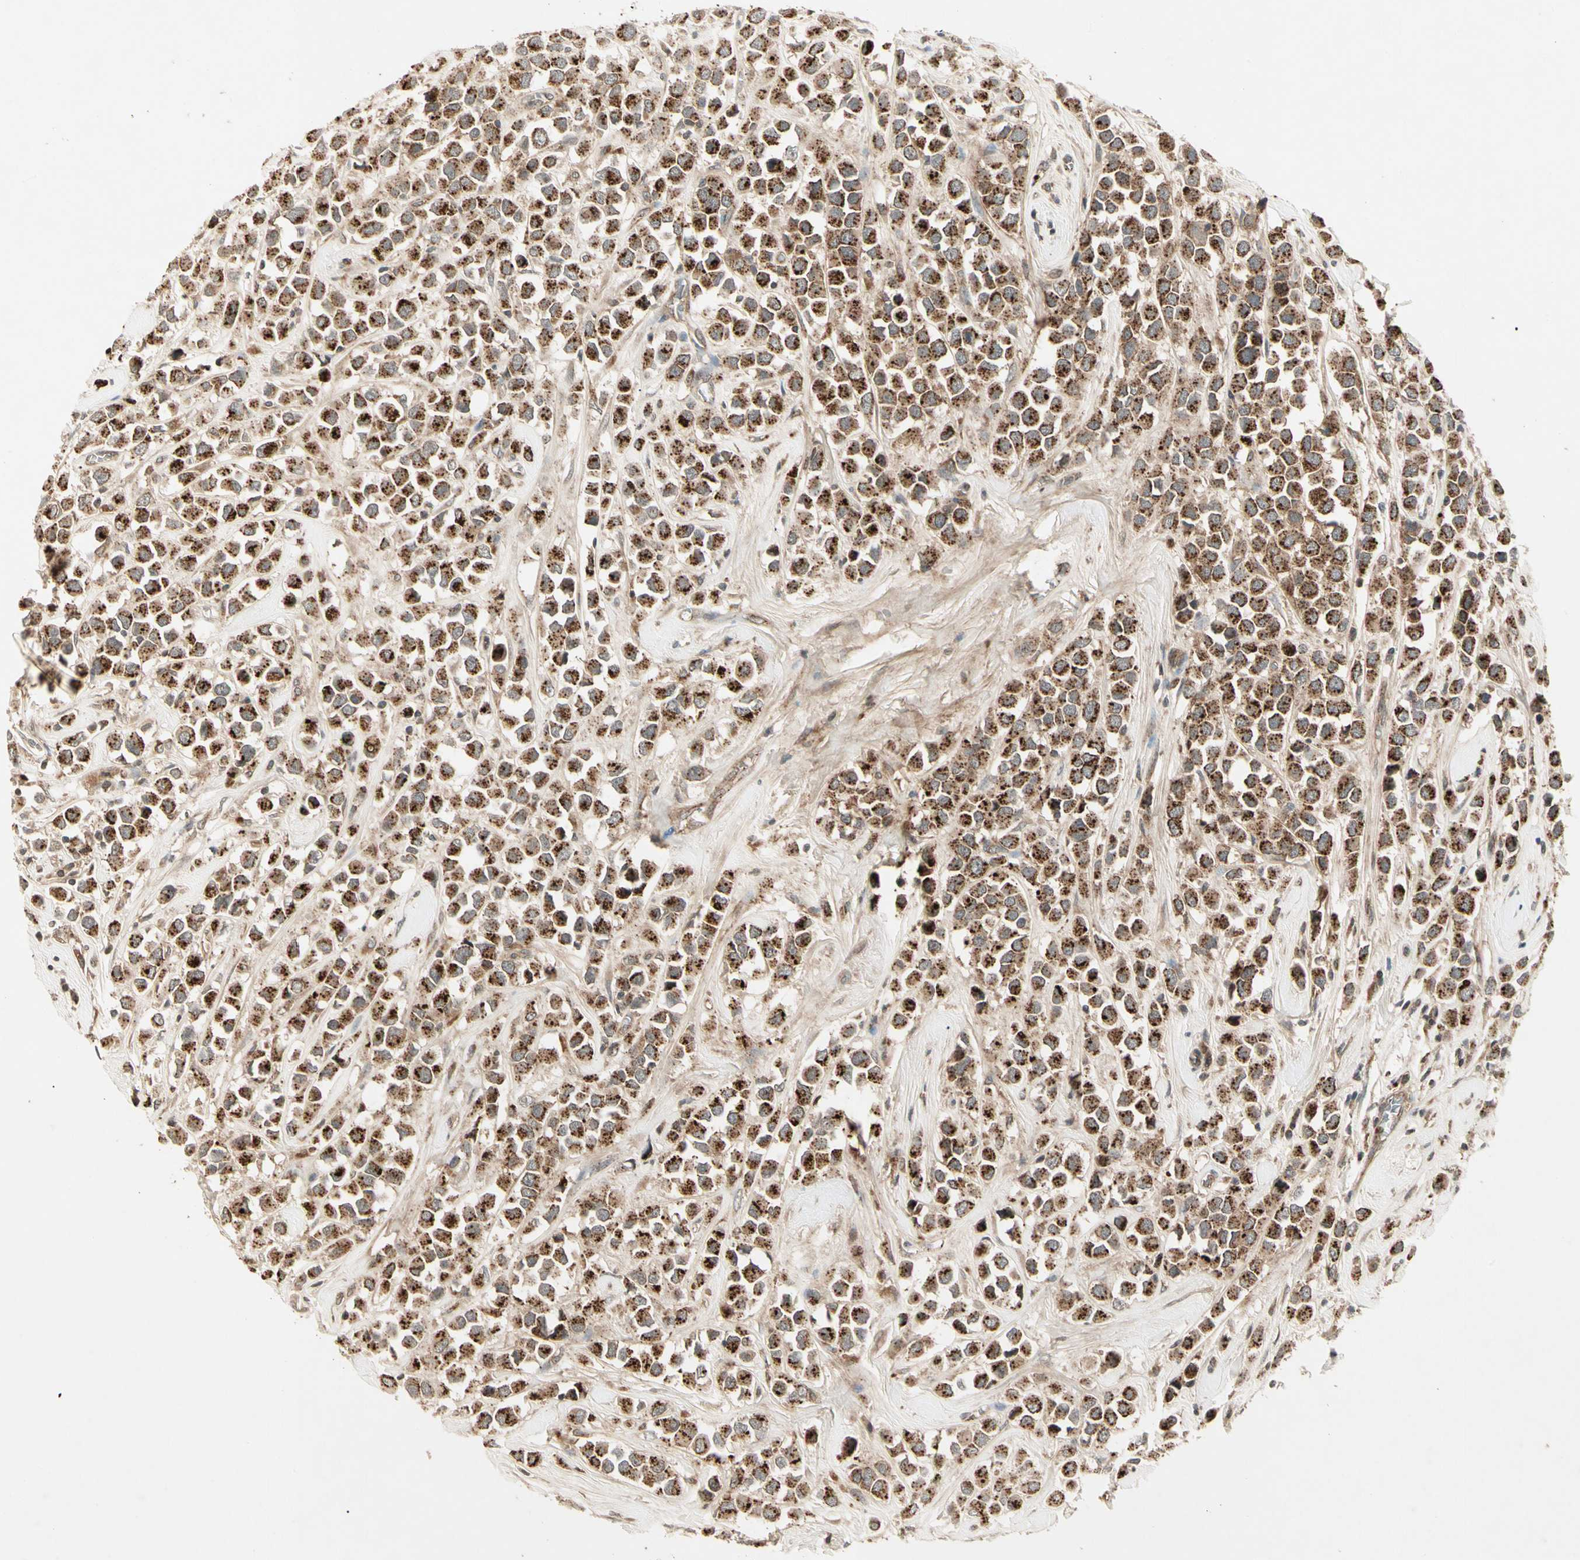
{"staining": {"intensity": "strong", "quantity": ">75%", "location": "cytoplasmic/membranous"}, "tissue": "breast cancer", "cell_type": "Tumor cells", "image_type": "cancer", "snomed": [{"axis": "morphology", "description": "Duct carcinoma"}, {"axis": "topography", "description": "Breast"}], "caption": "Protein staining displays strong cytoplasmic/membranous expression in about >75% of tumor cells in breast intraductal carcinoma. Nuclei are stained in blue.", "gene": "FLOT1", "patient": {"sex": "female", "age": 61}}